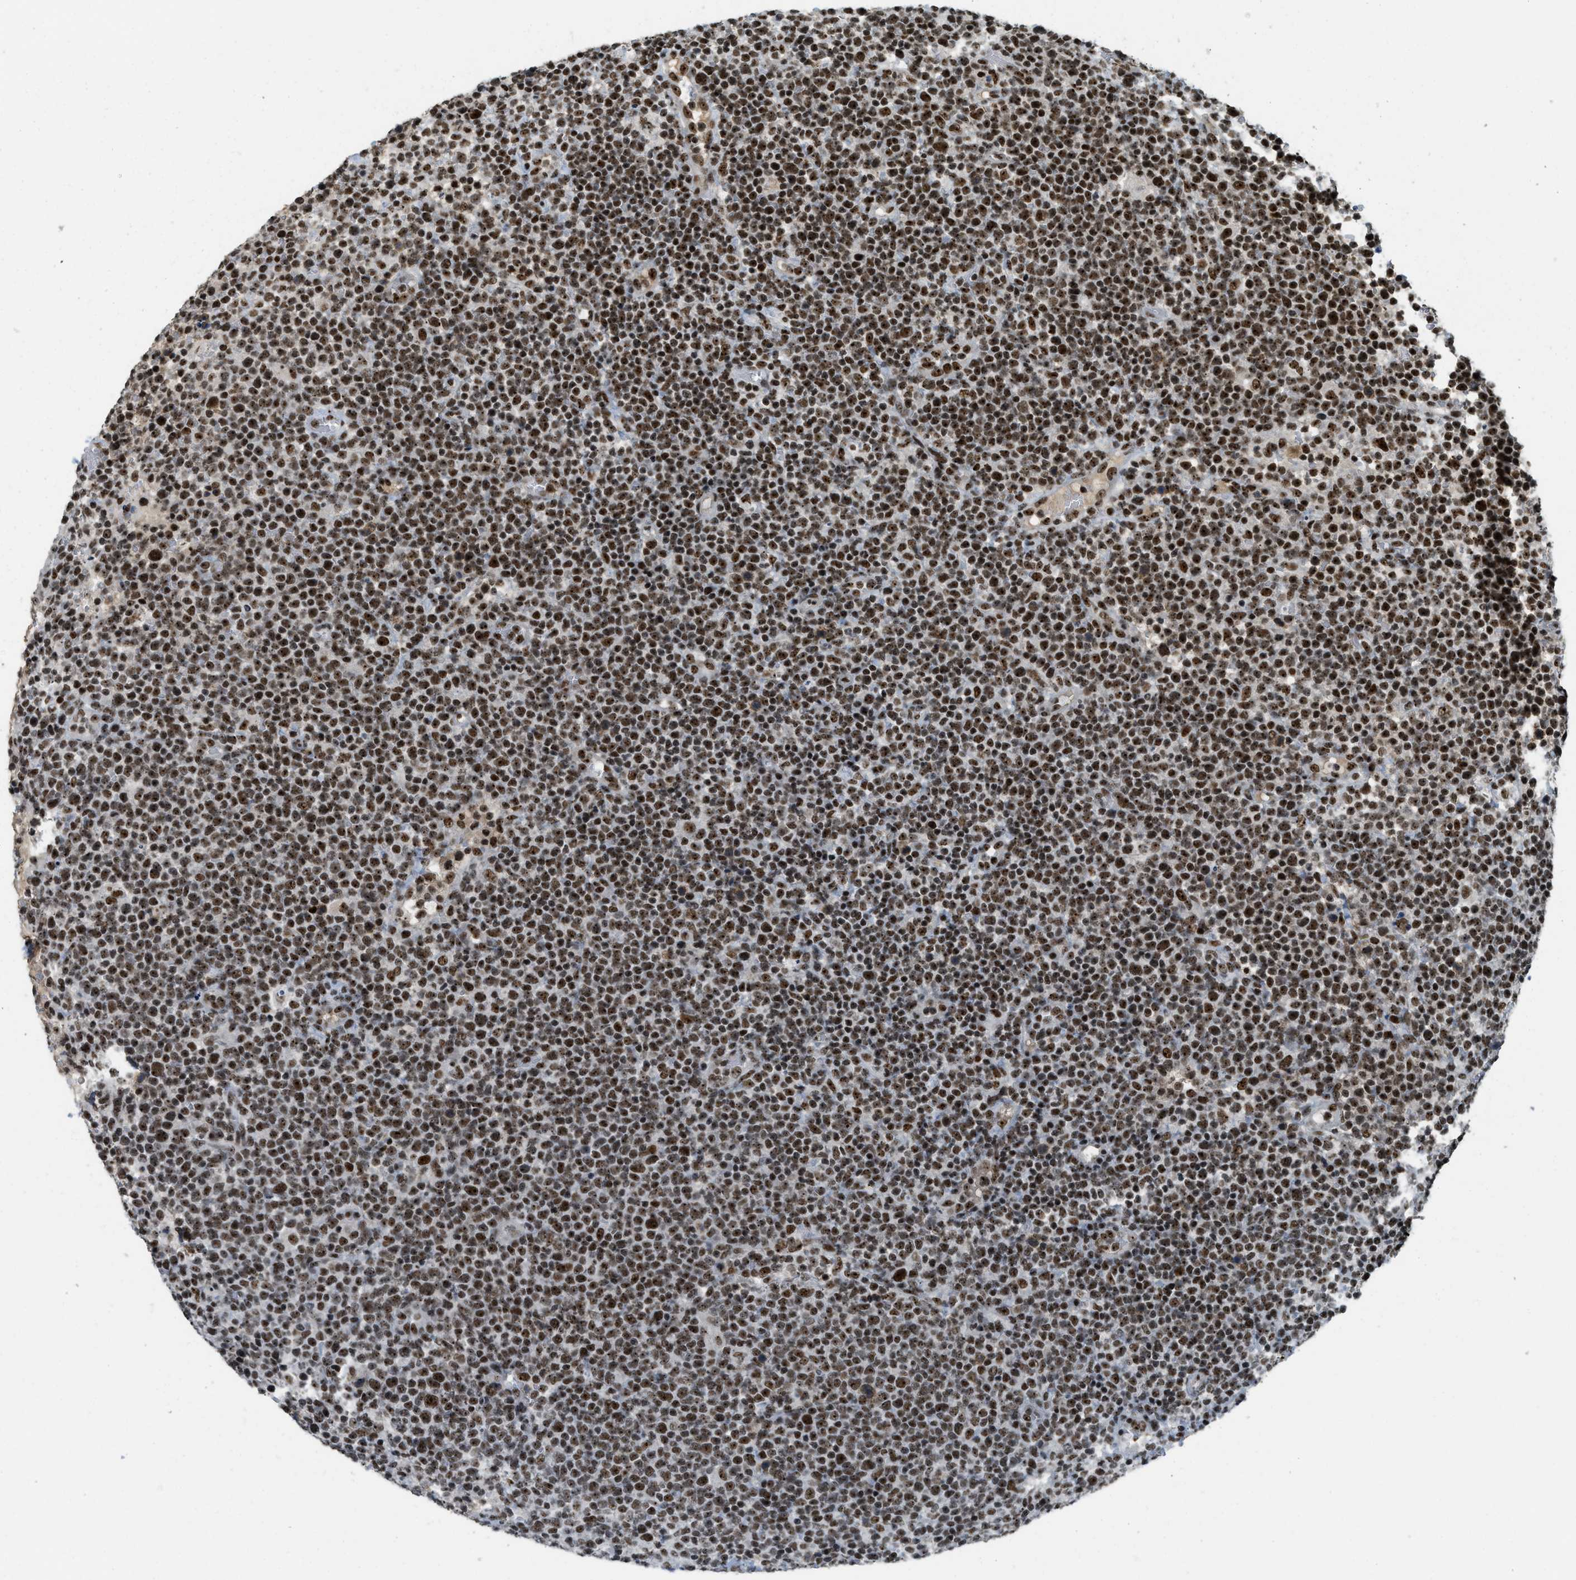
{"staining": {"intensity": "strong", "quantity": ">75%", "location": "nuclear"}, "tissue": "lymphoma", "cell_type": "Tumor cells", "image_type": "cancer", "snomed": [{"axis": "morphology", "description": "Malignant lymphoma, non-Hodgkin's type, High grade"}, {"axis": "topography", "description": "Lymph node"}], "caption": "Lymphoma stained with DAB (3,3'-diaminobenzidine) immunohistochemistry reveals high levels of strong nuclear positivity in about >75% of tumor cells.", "gene": "URB1", "patient": {"sex": "male", "age": 61}}